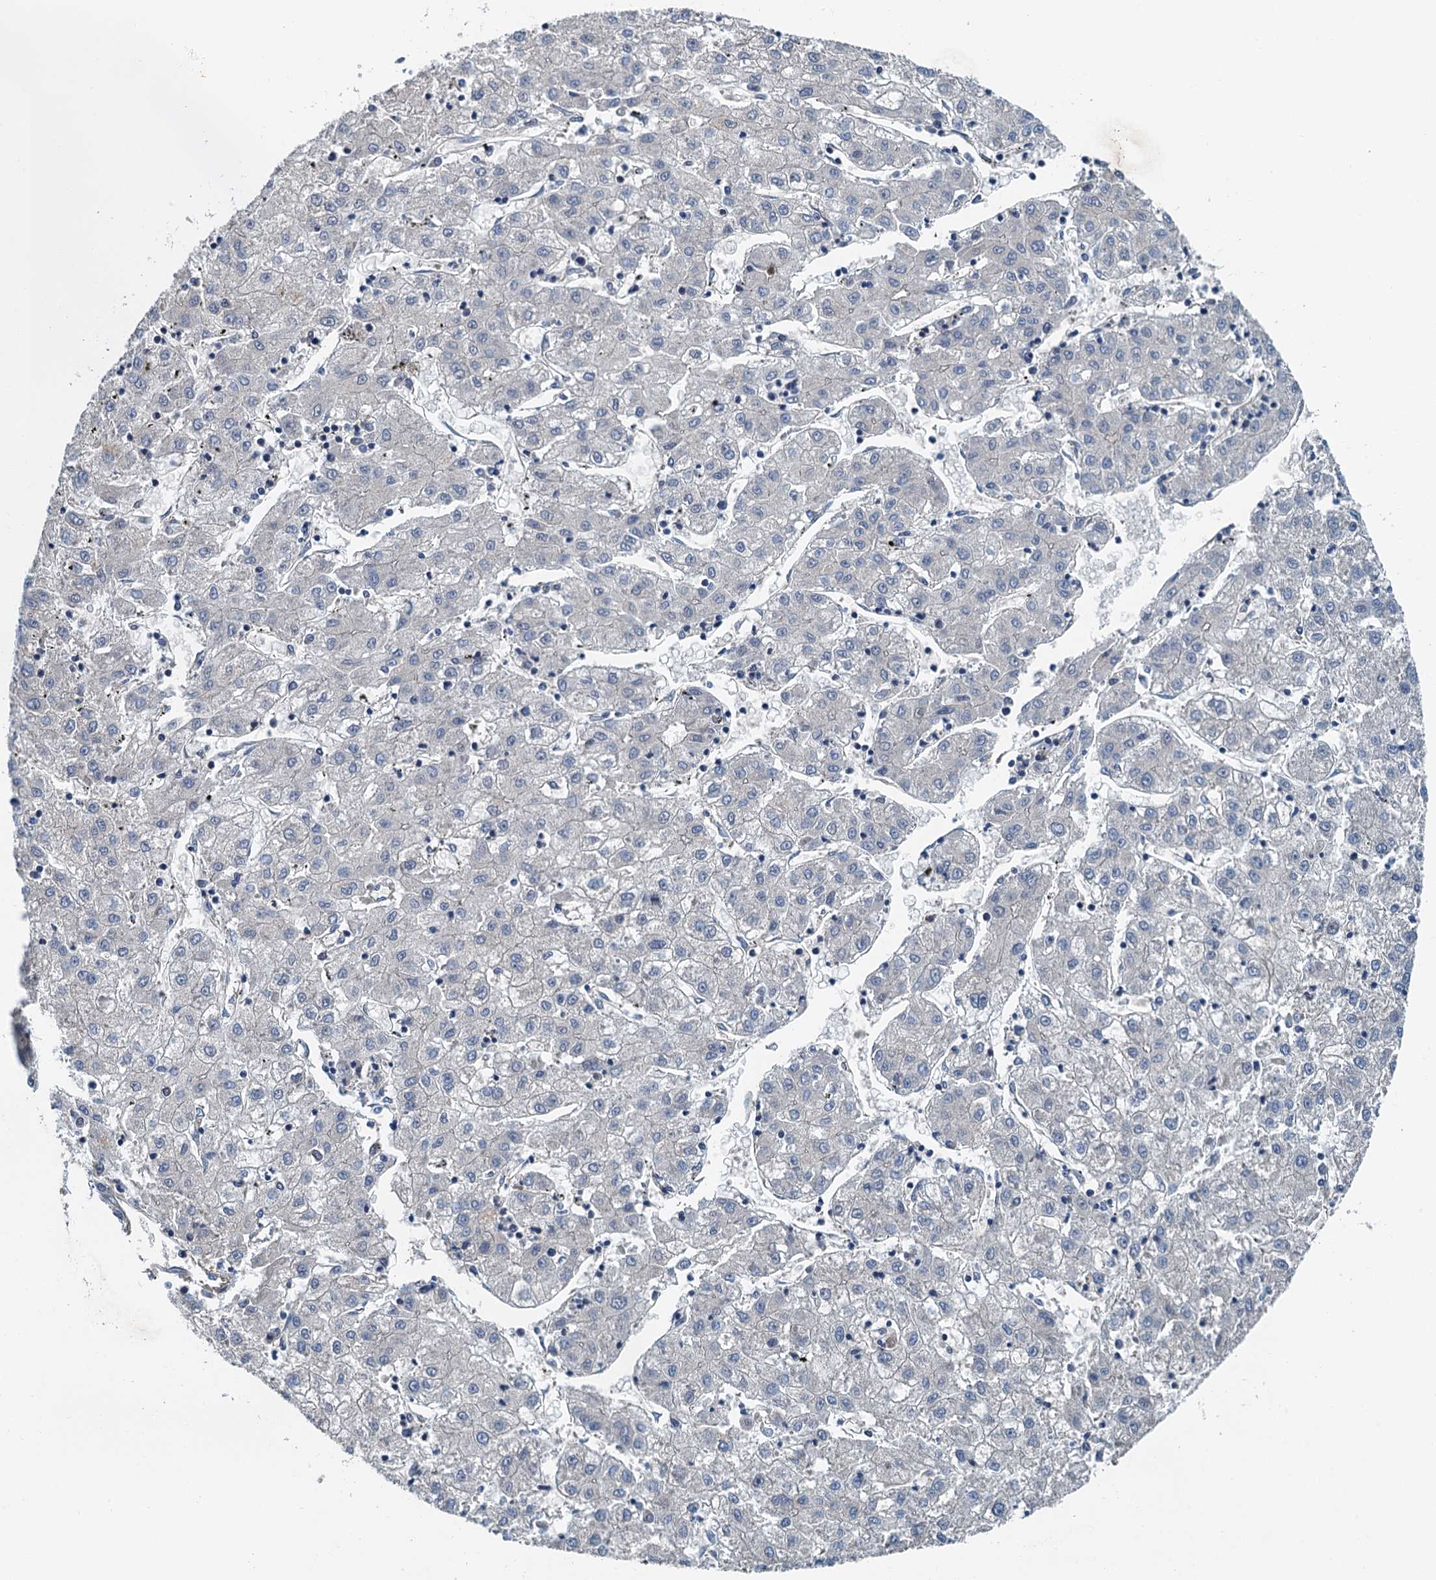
{"staining": {"intensity": "negative", "quantity": "none", "location": "none"}, "tissue": "liver cancer", "cell_type": "Tumor cells", "image_type": "cancer", "snomed": [{"axis": "morphology", "description": "Carcinoma, Hepatocellular, NOS"}, {"axis": "topography", "description": "Liver"}], "caption": "DAB (3,3'-diaminobenzidine) immunohistochemical staining of human liver cancer exhibits no significant staining in tumor cells.", "gene": "PPP1R14D", "patient": {"sex": "male", "age": 72}}